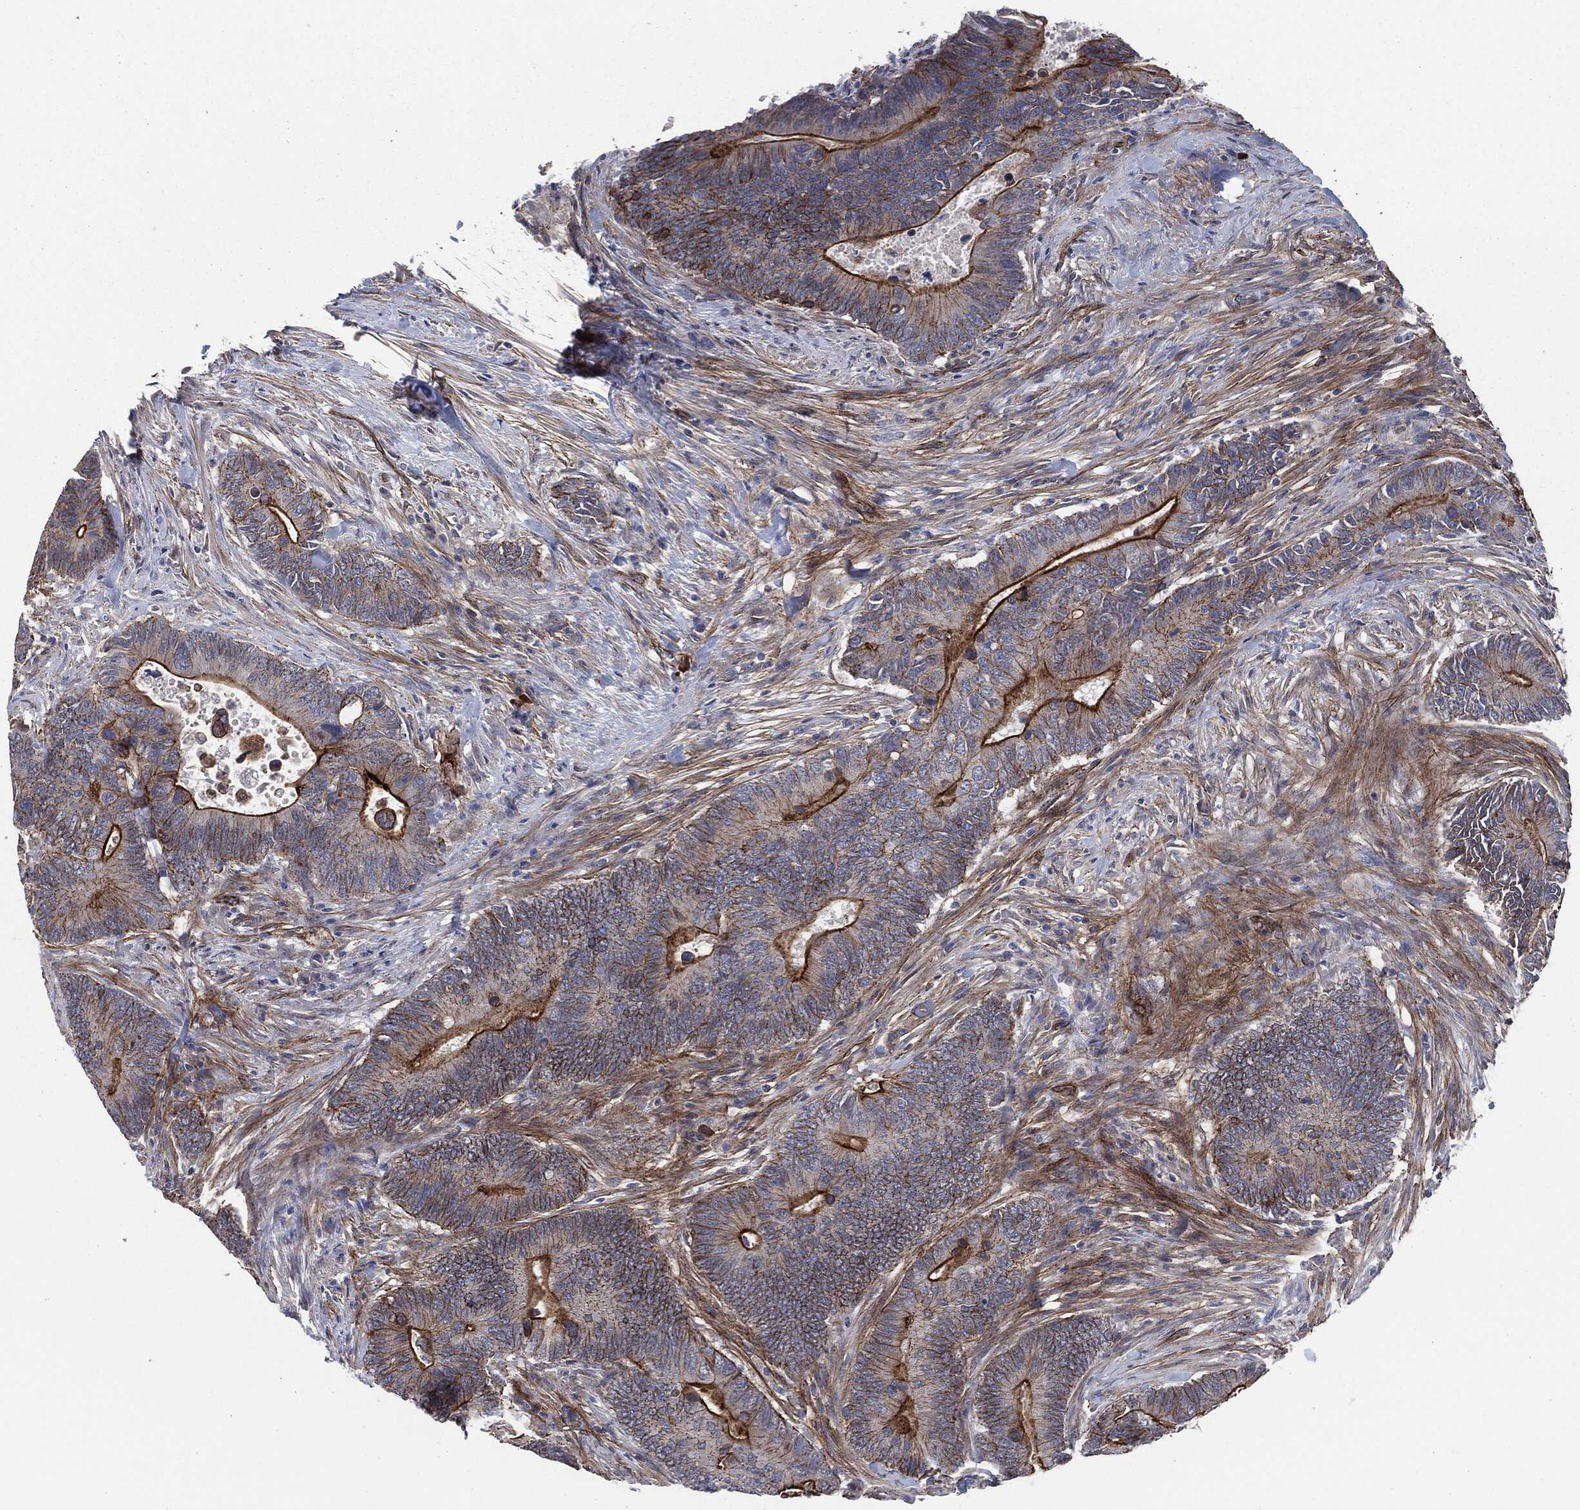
{"staining": {"intensity": "strong", "quantity": "25%-75%", "location": "cytoplasmic/membranous"}, "tissue": "colorectal cancer", "cell_type": "Tumor cells", "image_type": "cancer", "snomed": [{"axis": "morphology", "description": "Adenocarcinoma, NOS"}, {"axis": "topography", "description": "Colon"}], "caption": "This image shows colorectal cancer stained with immunohistochemistry to label a protein in brown. The cytoplasmic/membranous of tumor cells show strong positivity for the protein. Nuclei are counter-stained blue.", "gene": "SVIL", "patient": {"sex": "male", "age": 75}}